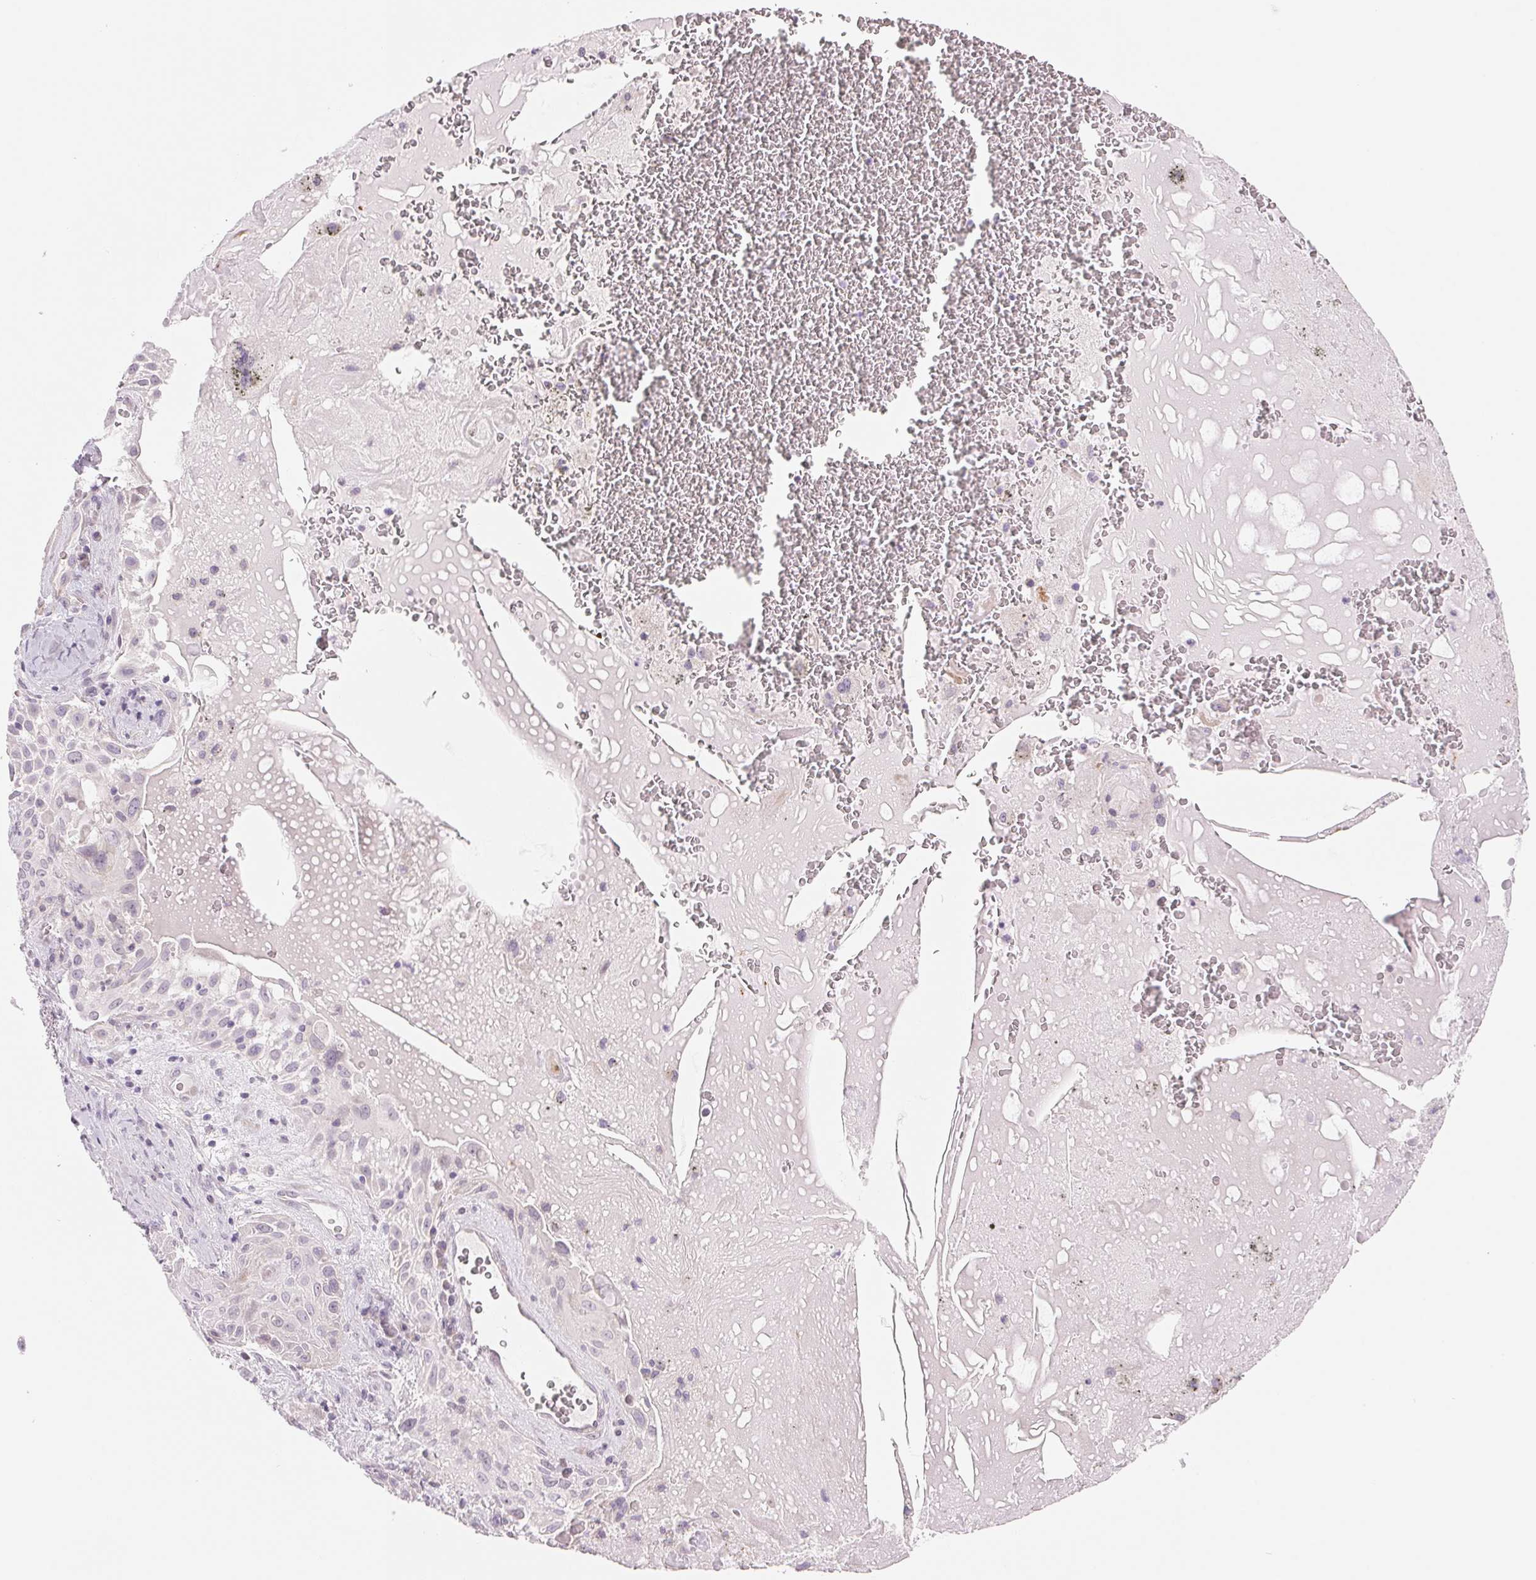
{"staining": {"intensity": "negative", "quantity": "none", "location": "none"}, "tissue": "lung cancer", "cell_type": "Tumor cells", "image_type": "cancer", "snomed": [{"axis": "morphology", "description": "Squamous cell carcinoma, NOS"}, {"axis": "topography", "description": "Lung"}], "caption": "Photomicrograph shows no significant protein expression in tumor cells of lung squamous cell carcinoma.", "gene": "CCDC168", "patient": {"sex": "male", "age": 79}}